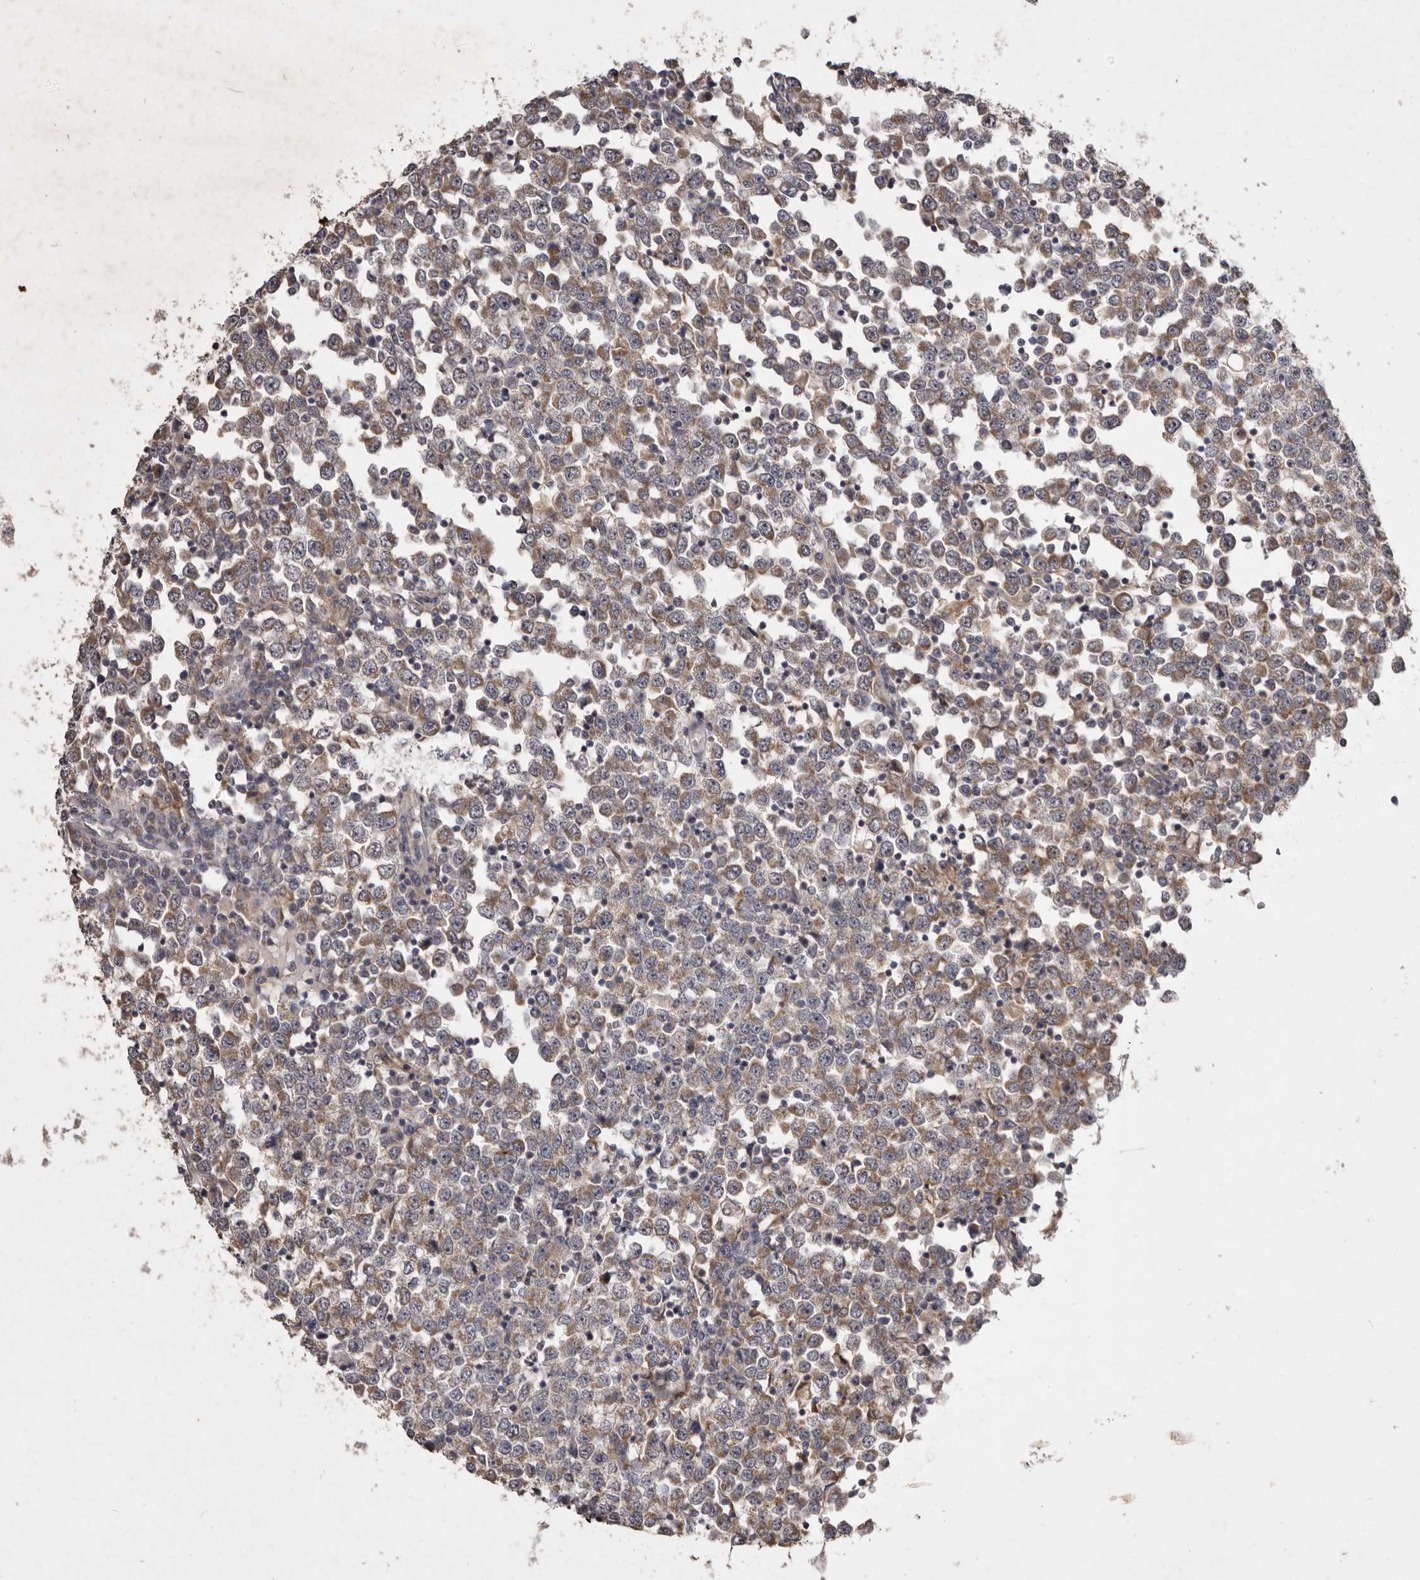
{"staining": {"intensity": "moderate", "quantity": ">75%", "location": "cytoplasmic/membranous"}, "tissue": "testis cancer", "cell_type": "Tumor cells", "image_type": "cancer", "snomed": [{"axis": "morphology", "description": "Seminoma, NOS"}, {"axis": "topography", "description": "Testis"}], "caption": "The histopathology image displays a brown stain indicating the presence of a protein in the cytoplasmic/membranous of tumor cells in testis cancer.", "gene": "FLAD1", "patient": {"sex": "male", "age": 65}}